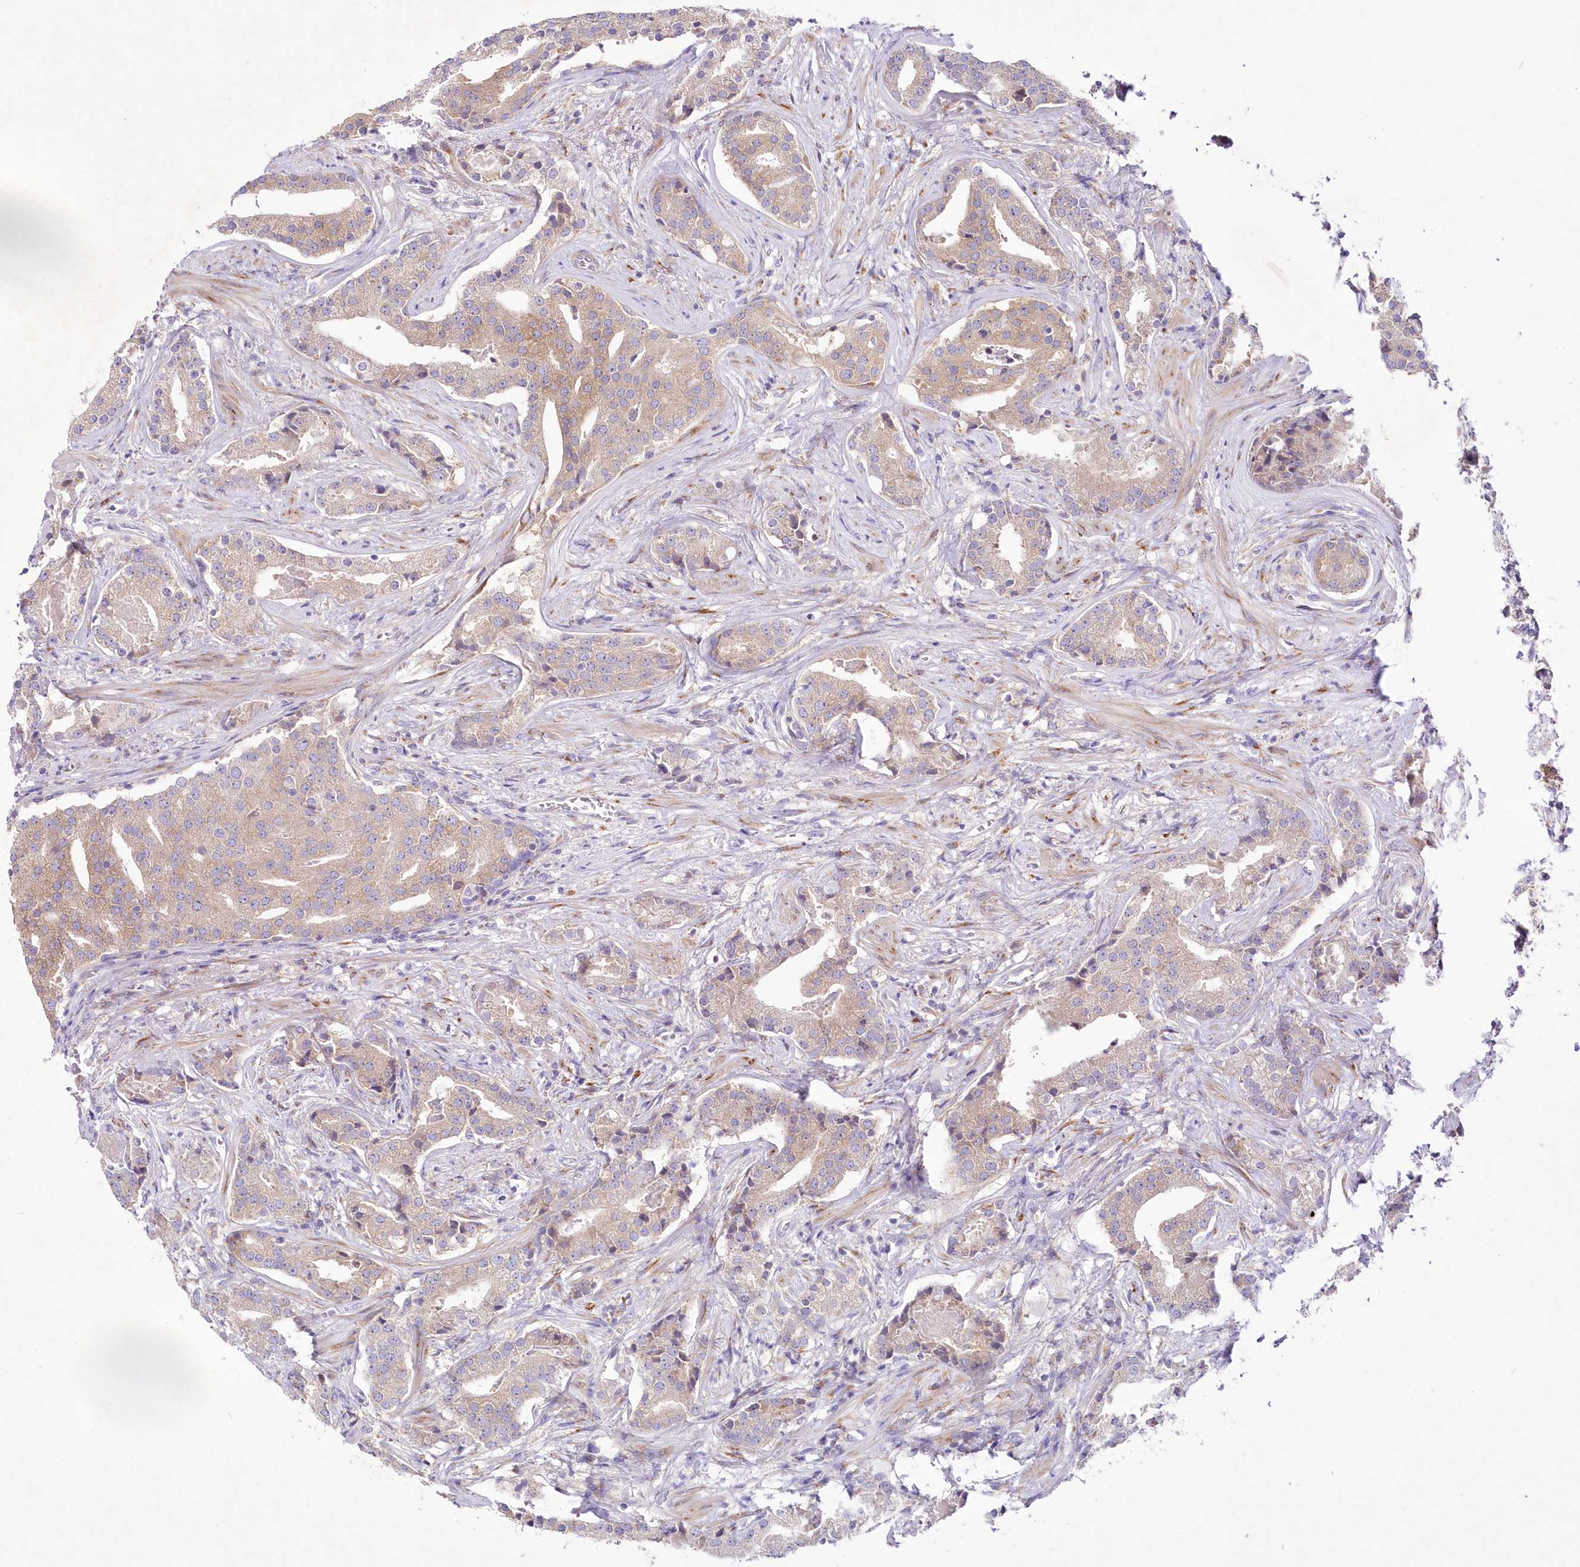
{"staining": {"intensity": "weak", "quantity": ">75%", "location": "cytoplasmic/membranous"}, "tissue": "prostate cancer", "cell_type": "Tumor cells", "image_type": "cancer", "snomed": [{"axis": "morphology", "description": "Adenocarcinoma, Low grade"}, {"axis": "topography", "description": "Prostate"}], "caption": "IHC micrograph of prostate adenocarcinoma (low-grade) stained for a protein (brown), which exhibits low levels of weak cytoplasmic/membranous expression in about >75% of tumor cells.", "gene": "ARFGEF3", "patient": {"sex": "male", "age": 67}}